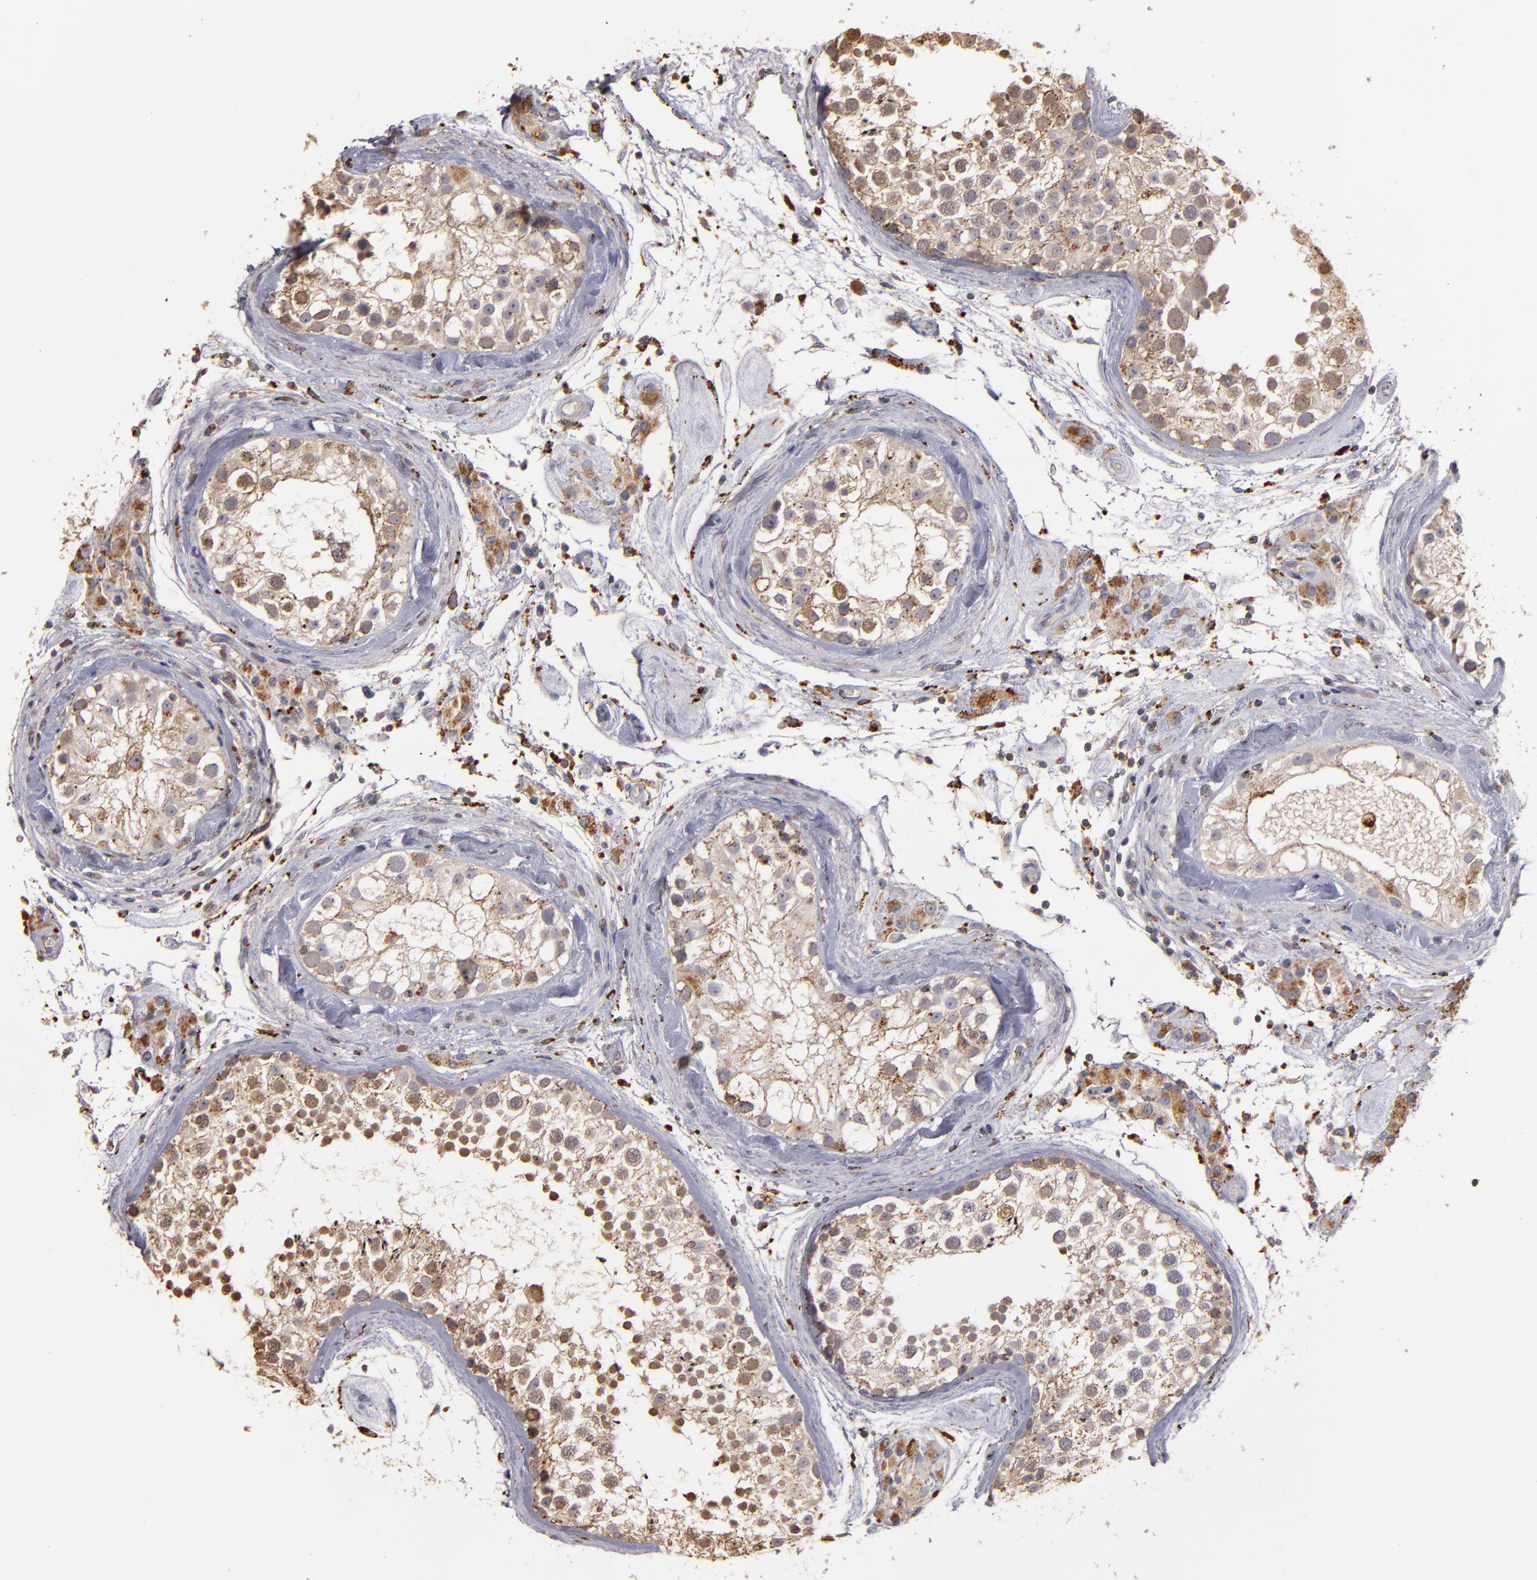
{"staining": {"intensity": "moderate", "quantity": ">75%", "location": "cytoplasmic/membranous"}, "tissue": "testis", "cell_type": "Cells in seminiferous ducts", "image_type": "normal", "snomed": [{"axis": "morphology", "description": "Normal tissue, NOS"}, {"axis": "topography", "description": "Testis"}], "caption": "Unremarkable testis reveals moderate cytoplasmic/membranous expression in approximately >75% of cells in seminiferous ducts, visualized by immunohistochemistry.", "gene": "TRAF1", "patient": {"sex": "male", "age": 46}}